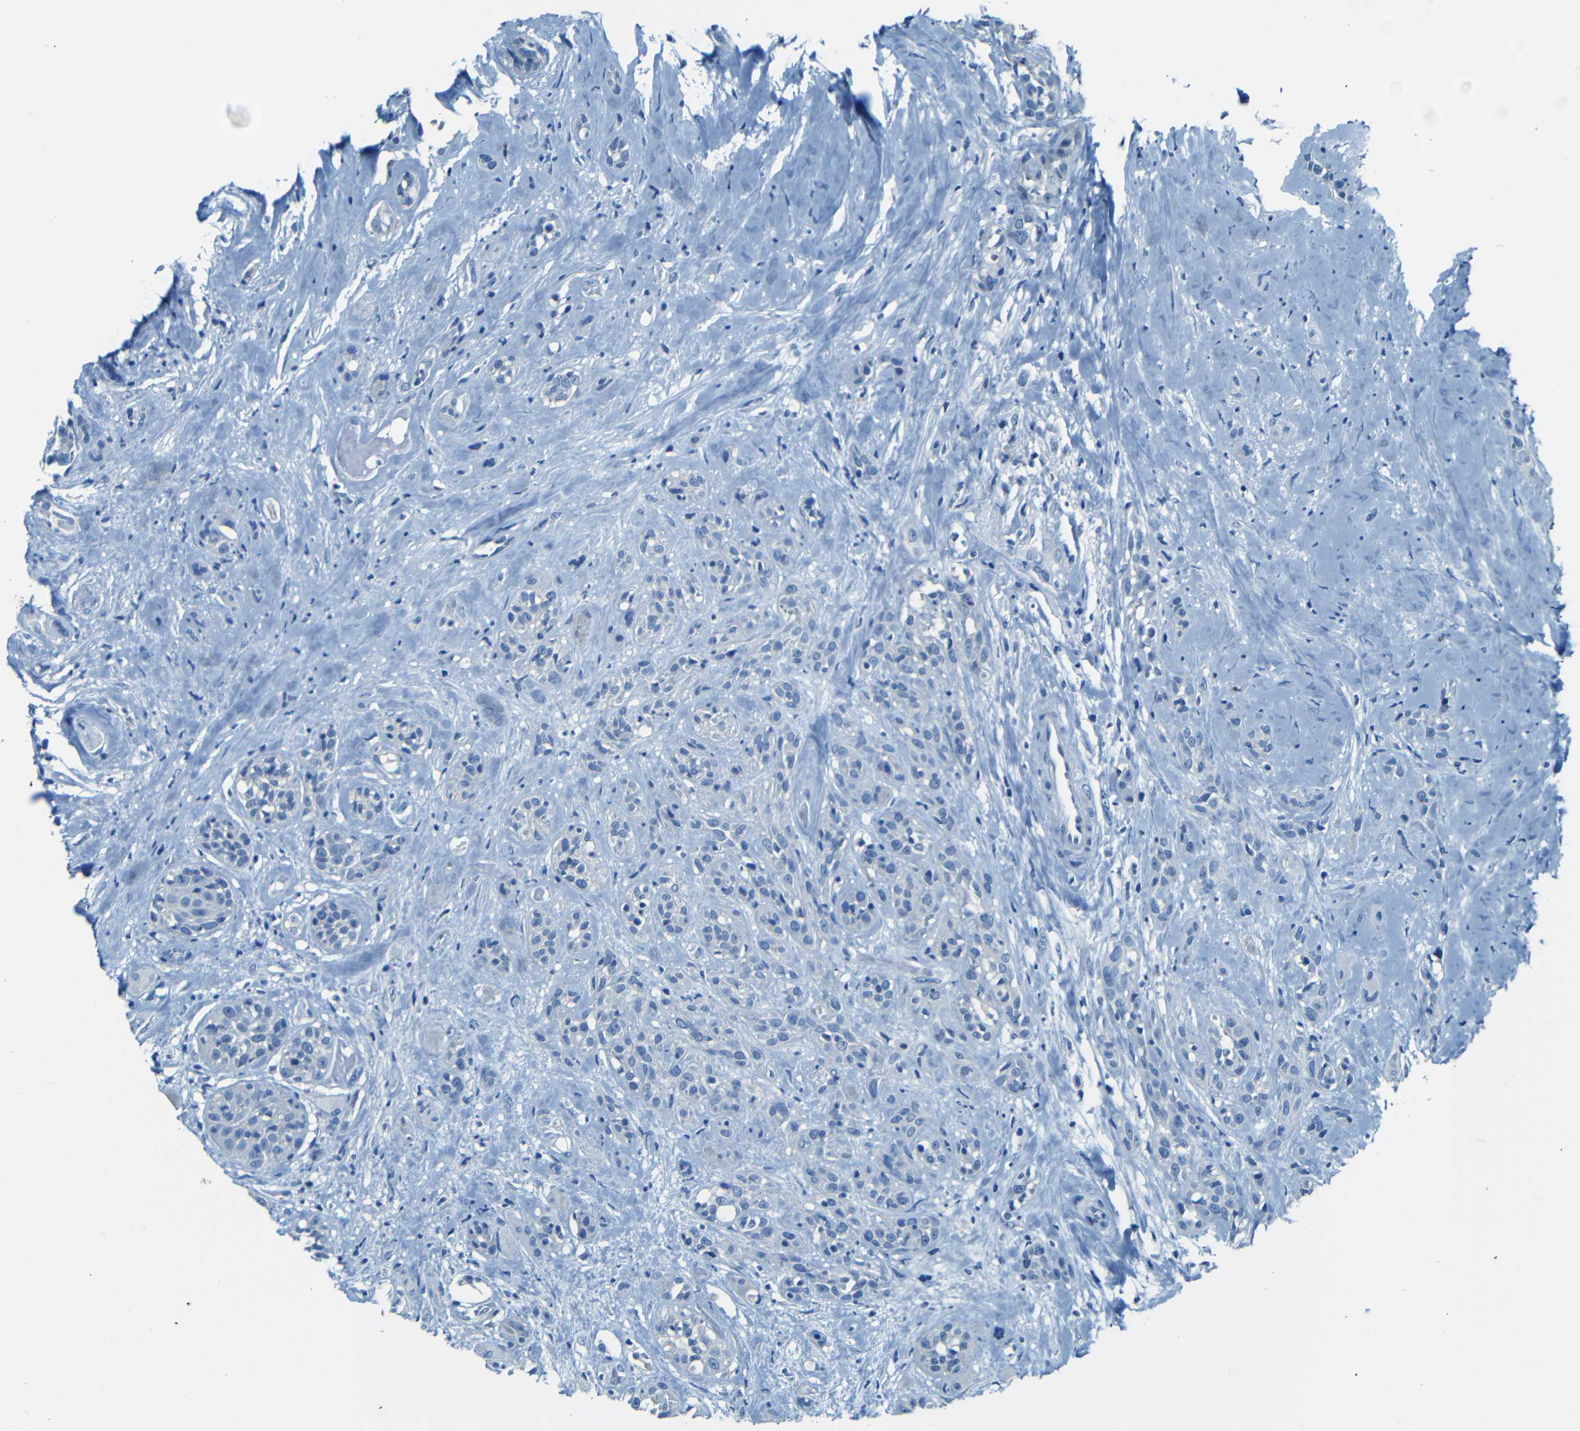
{"staining": {"intensity": "negative", "quantity": "none", "location": "none"}, "tissue": "head and neck cancer", "cell_type": "Tumor cells", "image_type": "cancer", "snomed": [{"axis": "morphology", "description": "Squamous cell carcinoma, NOS"}, {"axis": "topography", "description": "Head-Neck"}], "caption": "The photomicrograph shows no significant expression in tumor cells of squamous cell carcinoma (head and neck).", "gene": "ZMAT1", "patient": {"sex": "male", "age": 62}}